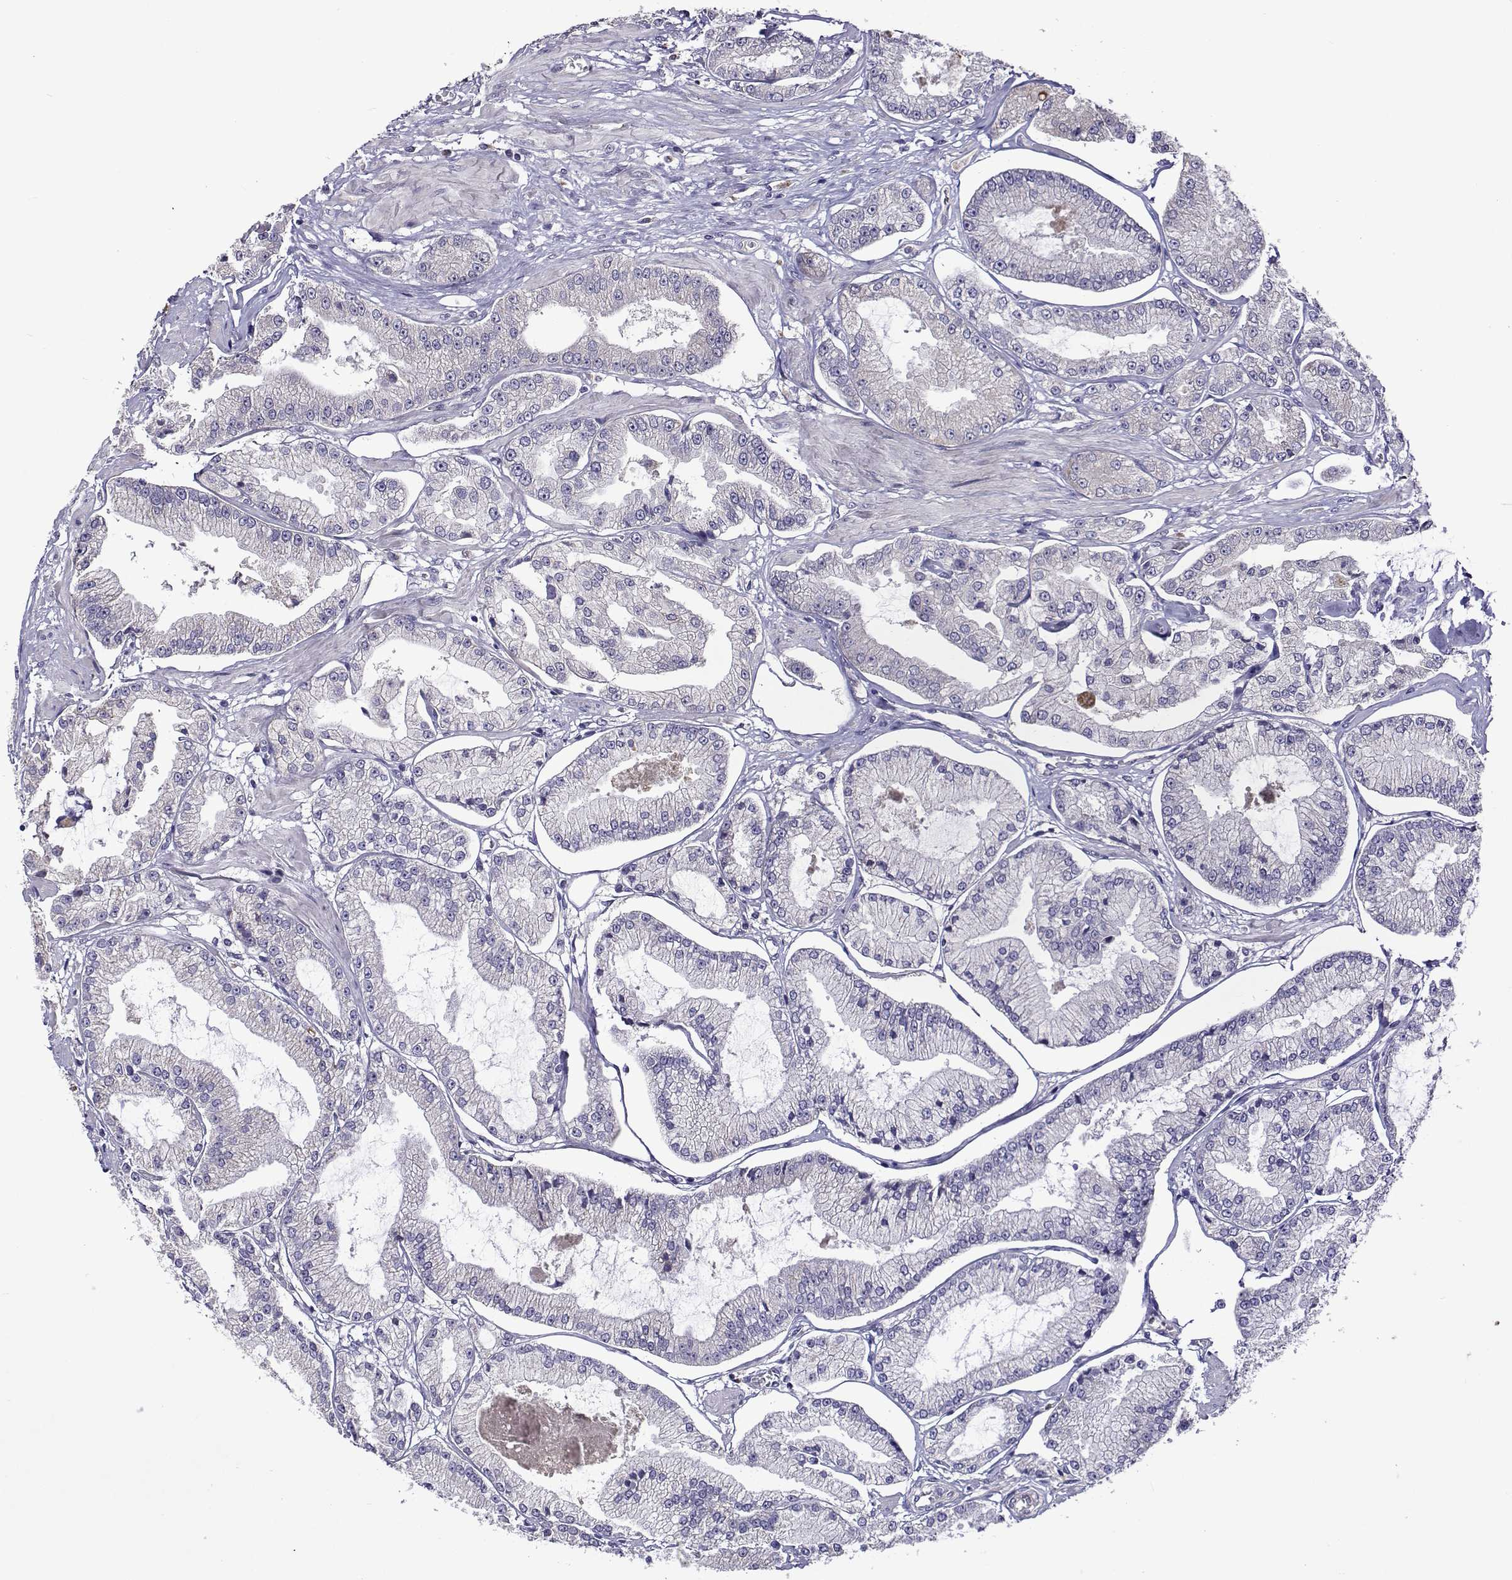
{"staining": {"intensity": "negative", "quantity": "none", "location": "none"}, "tissue": "prostate cancer", "cell_type": "Tumor cells", "image_type": "cancer", "snomed": [{"axis": "morphology", "description": "Adenocarcinoma, Low grade"}, {"axis": "topography", "description": "Prostate"}], "caption": "This is an immunohistochemistry image of prostate low-grade adenocarcinoma. There is no positivity in tumor cells.", "gene": "TARBP2", "patient": {"sex": "male", "age": 55}}